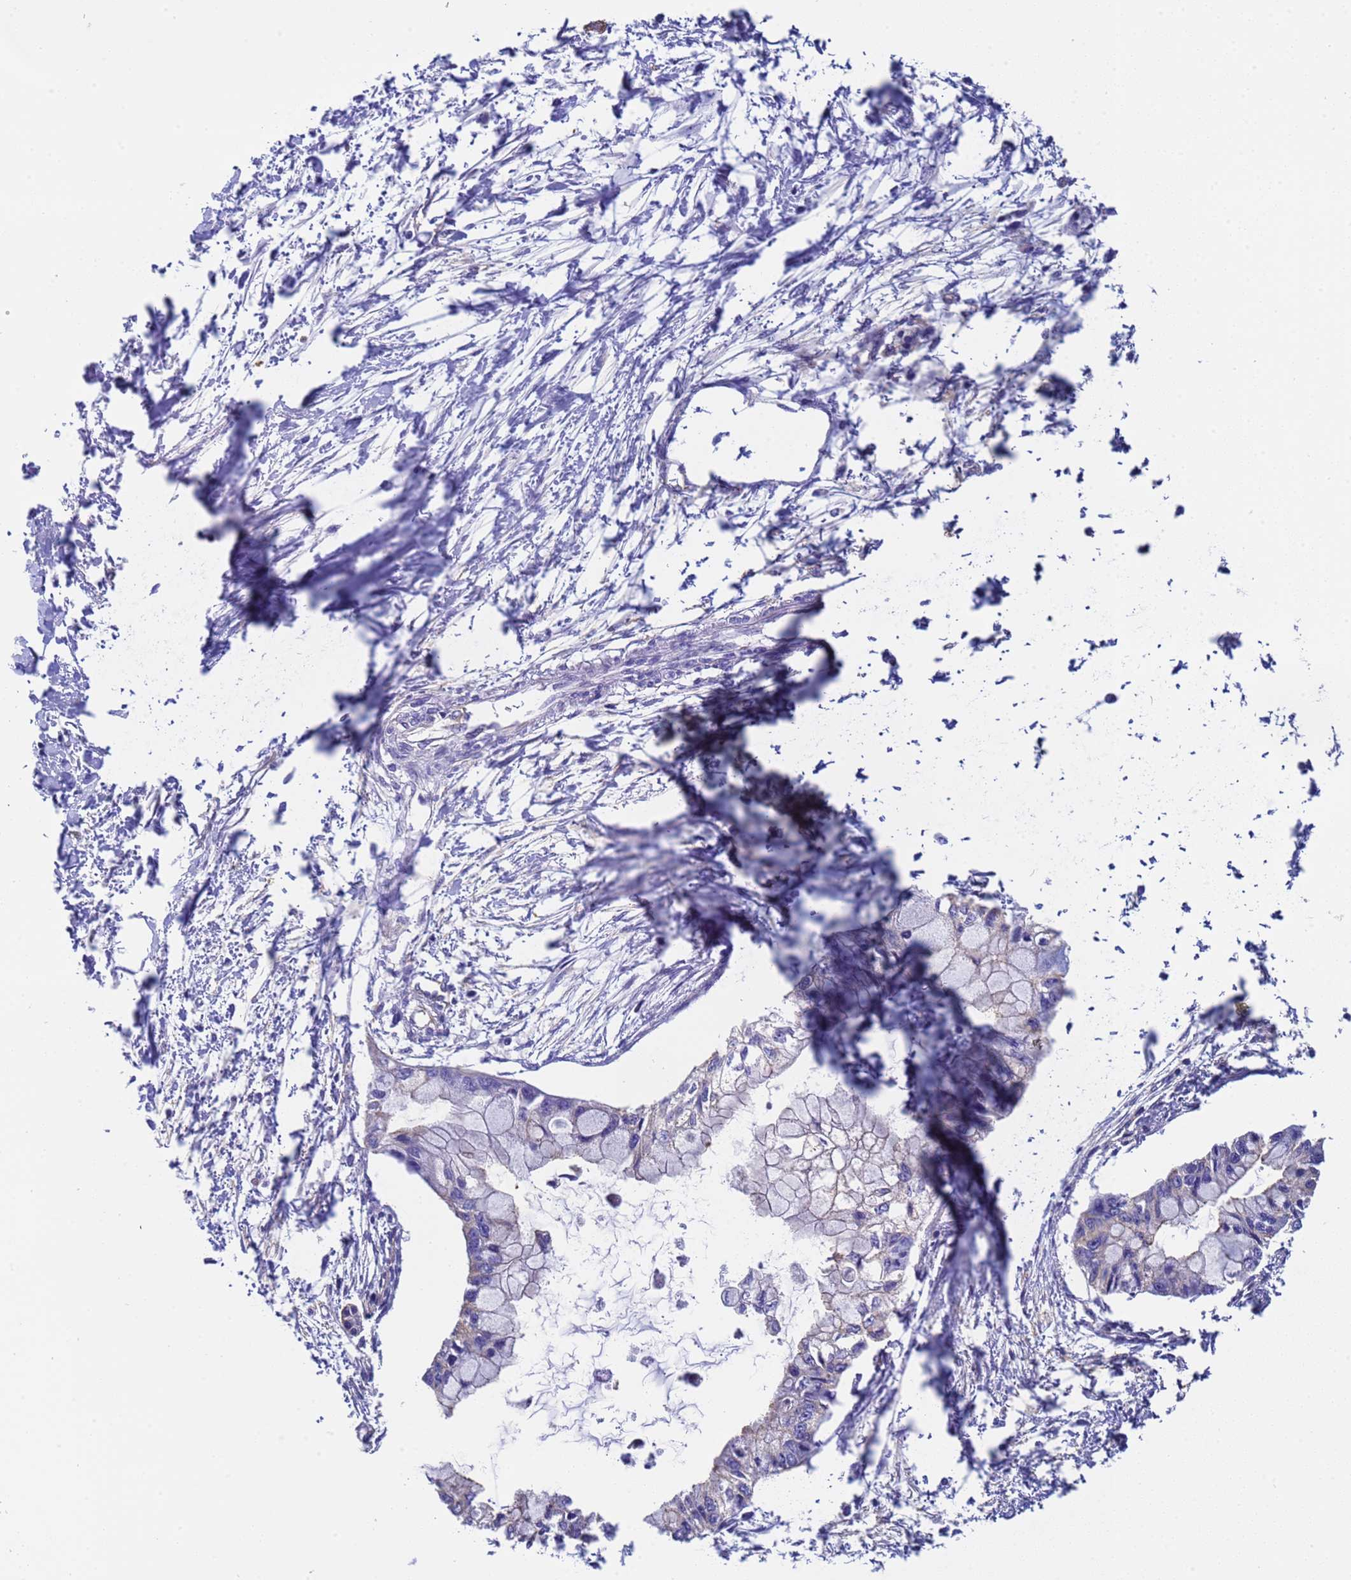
{"staining": {"intensity": "moderate", "quantity": "25%-75%", "location": "cytoplasmic/membranous"}, "tissue": "pancreatic cancer", "cell_type": "Tumor cells", "image_type": "cancer", "snomed": [{"axis": "morphology", "description": "Adenocarcinoma, NOS"}, {"axis": "topography", "description": "Pancreas"}], "caption": "DAB immunohistochemical staining of human adenocarcinoma (pancreatic) displays moderate cytoplasmic/membranous protein staining in about 25%-75% of tumor cells.", "gene": "ZNF248", "patient": {"sex": "male", "age": 48}}